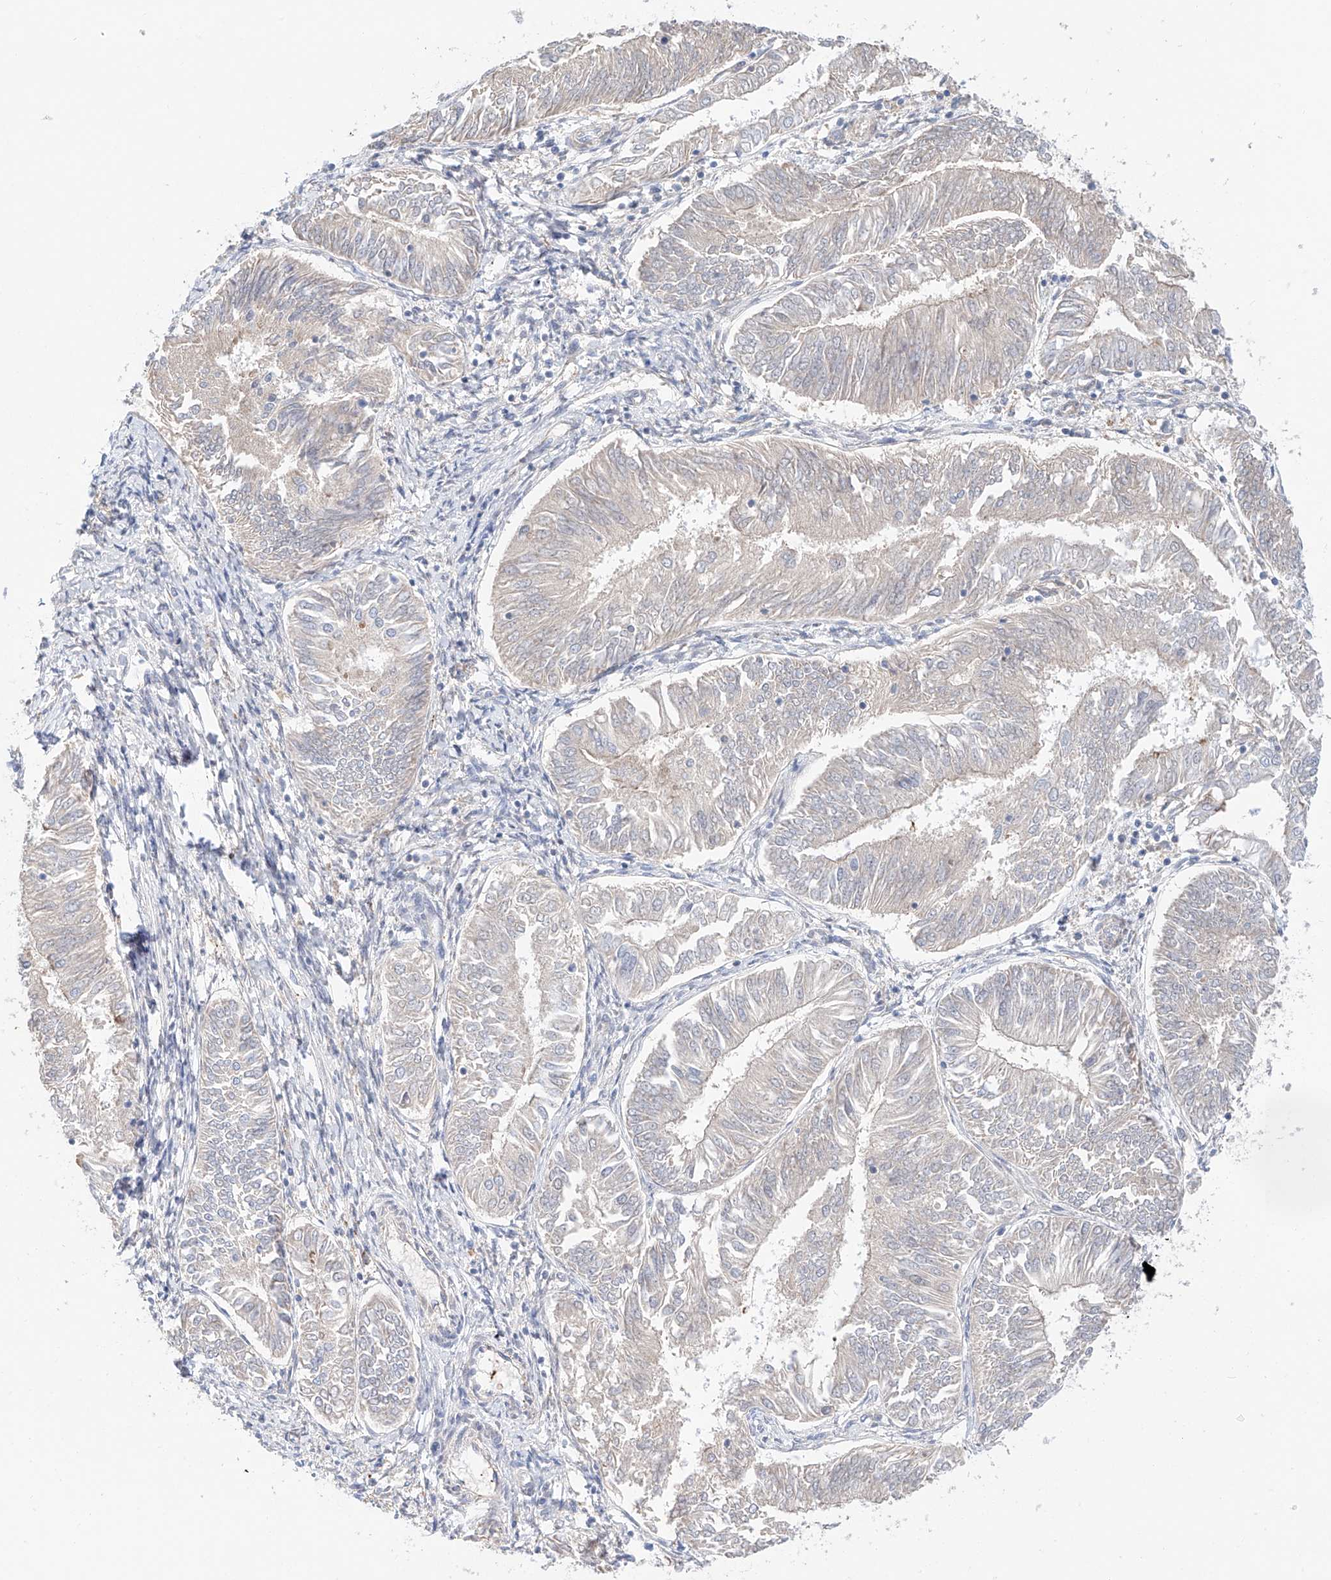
{"staining": {"intensity": "negative", "quantity": "none", "location": "none"}, "tissue": "endometrial cancer", "cell_type": "Tumor cells", "image_type": "cancer", "snomed": [{"axis": "morphology", "description": "Adenocarcinoma, NOS"}, {"axis": "topography", "description": "Endometrium"}], "caption": "Immunohistochemistry (IHC) photomicrograph of human endometrial adenocarcinoma stained for a protein (brown), which shows no staining in tumor cells. (Immunohistochemistry (IHC), brightfield microscopy, high magnification).", "gene": "PGGT1B", "patient": {"sex": "female", "age": 58}}